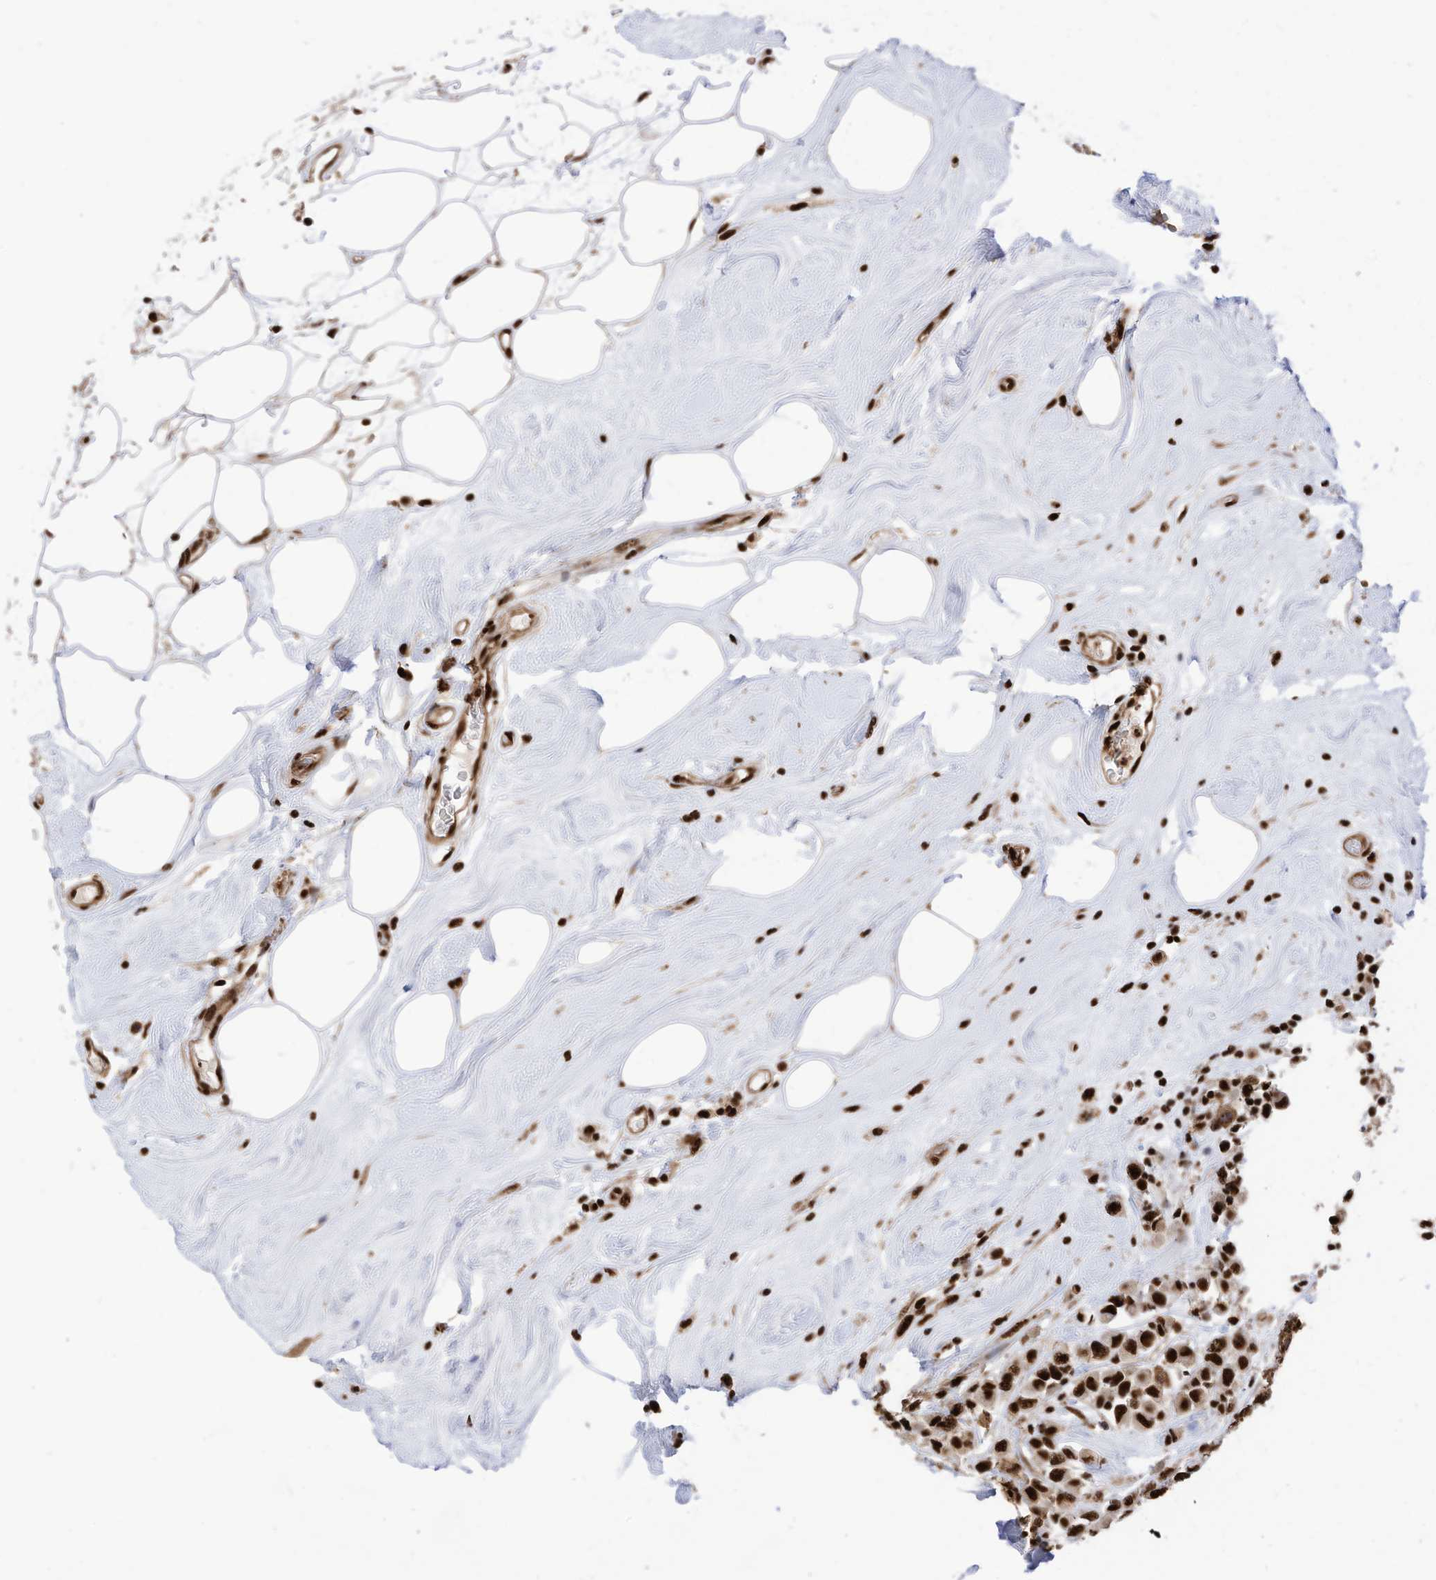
{"staining": {"intensity": "strong", "quantity": ">75%", "location": "nuclear"}, "tissue": "breast cancer", "cell_type": "Tumor cells", "image_type": "cancer", "snomed": [{"axis": "morphology", "description": "Duct carcinoma"}, {"axis": "topography", "description": "Breast"}], "caption": "Tumor cells display high levels of strong nuclear expression in about >75% of cells in human invasive ductal carcinoma (breast).", "gene": "SF3A3", "patient": {"sex": "female", "age": 61}}